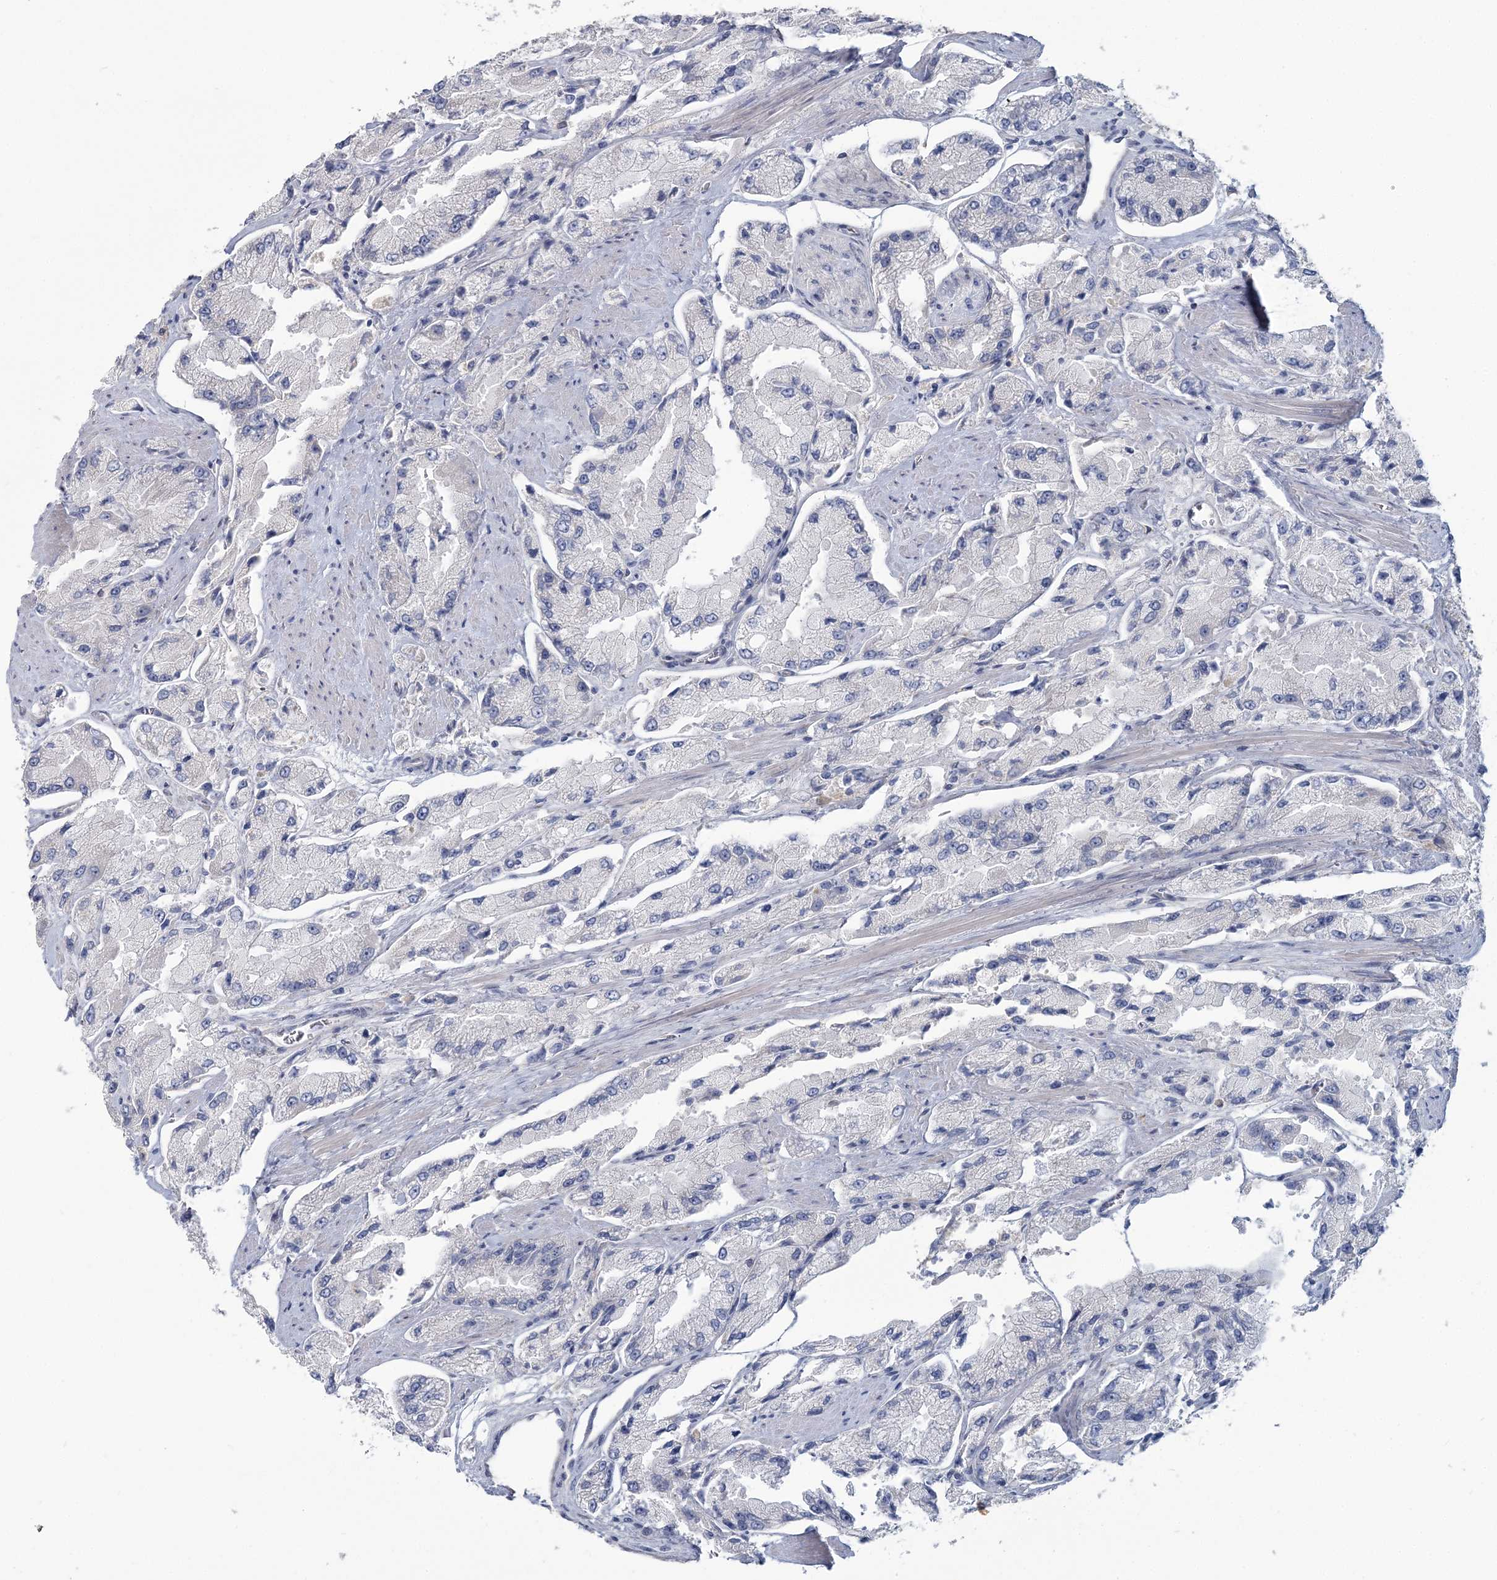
{"staining": {"intensity": "negative", "quantity": "none", "location": "none"}, "tissue": "prostate cancer", "cell_type": "Tumor cells", "image_type": "cancer", "snomed": [{"axis": "morphology", "description": "Adenocarcinoma, High grade"}, {"axis": "topography", "description": "Prostate"}], "caption": "Image shows no significant protein positivity in tumor cells of prostate cancer.", "gene": "CMBL", "patient": {"sex": "male", "age": 58}}